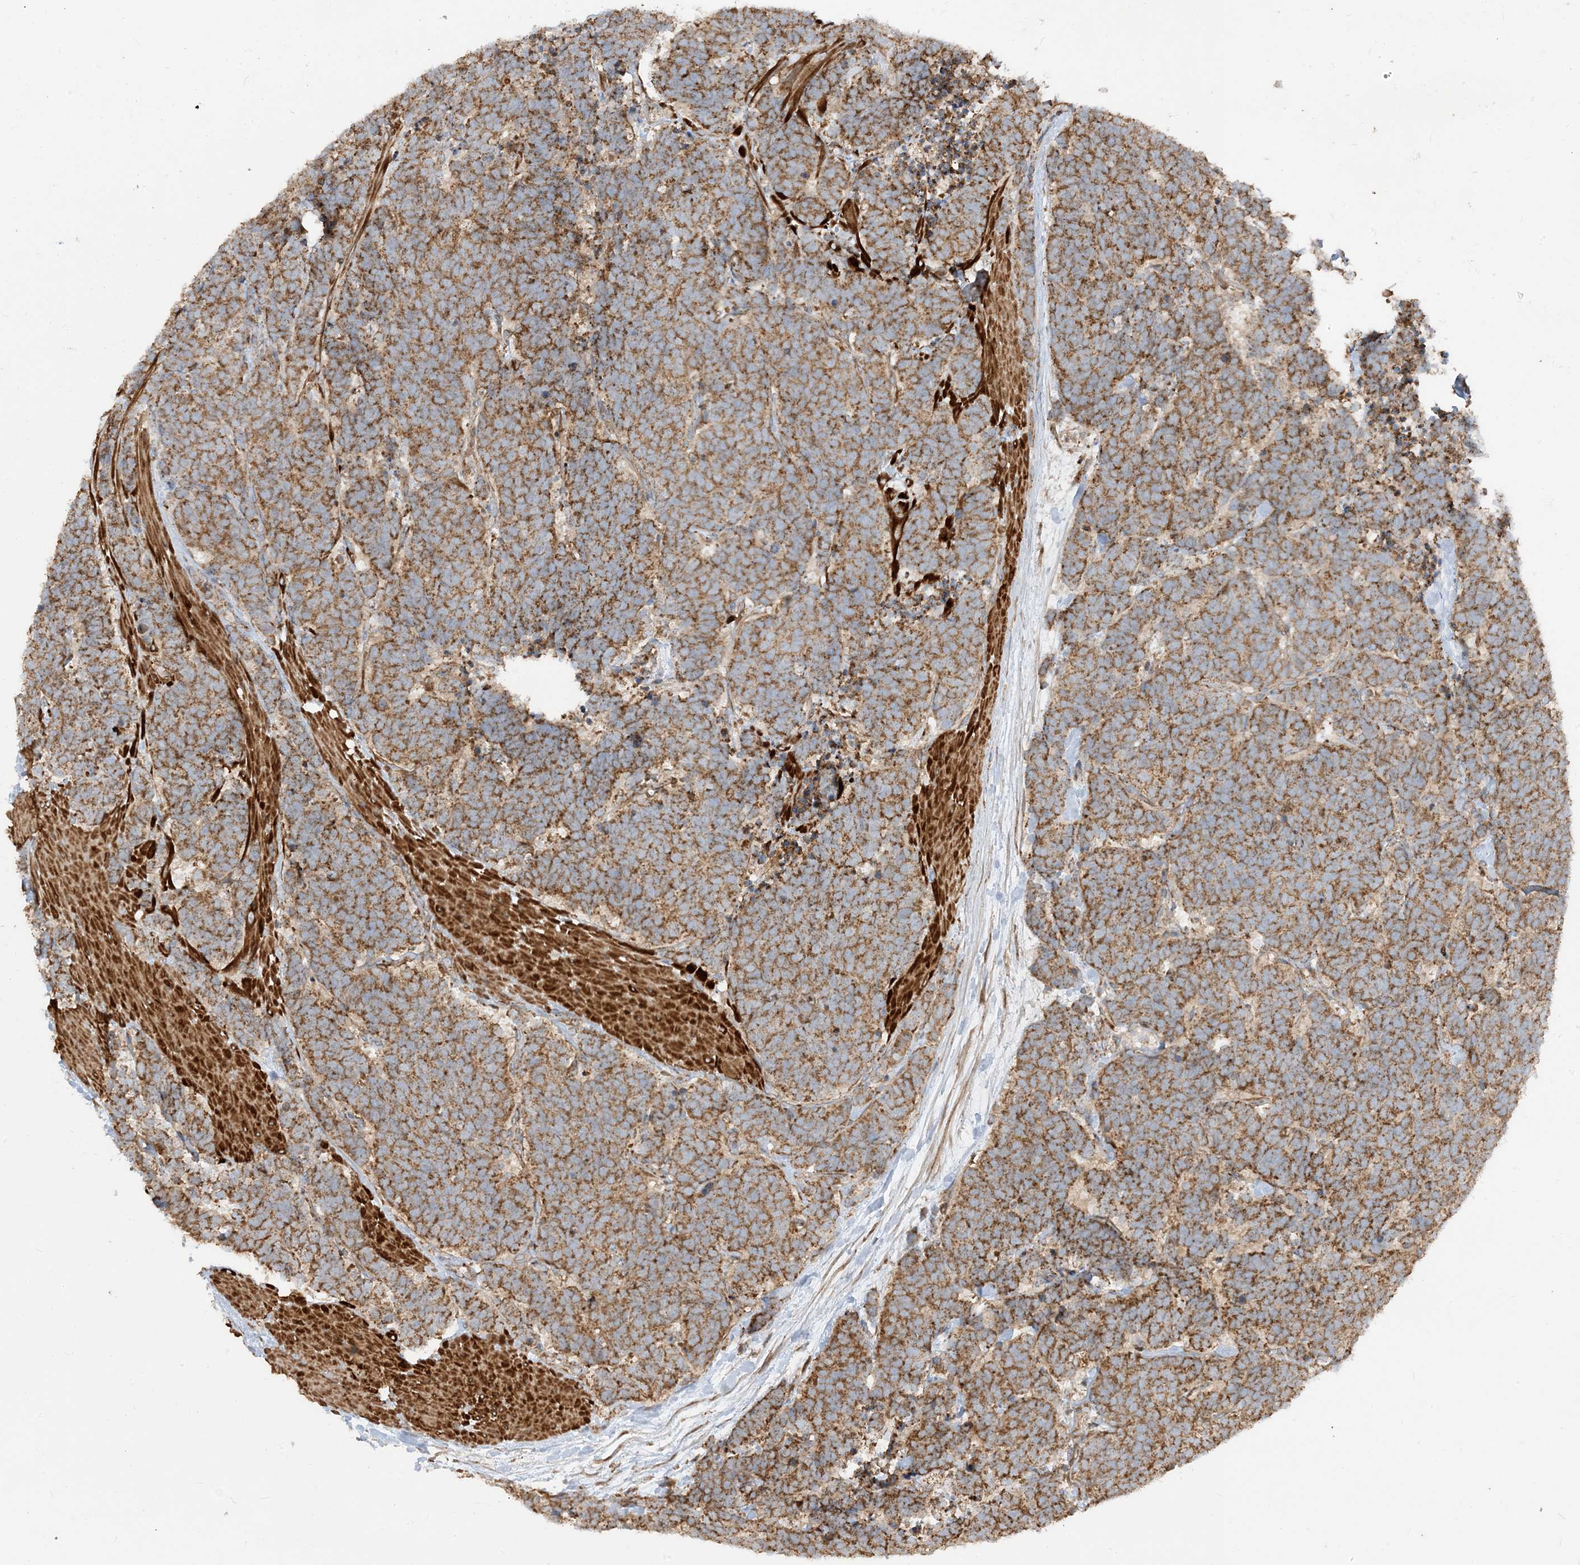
{"staining": {"intensity": "strong", "quantity": ">75%", "location": "cytoplasmic/membranous"}, "tissue": "carcinoid", "cell_type": "Tumor cells", "image_type": "cancer", "snomed": [{"axis": "morphology", "description": "Carcinoma, NOS"}, {"axis": "morphology", "description": "Carcinoid, malignant, NOS"}, {"axis": "topography", "description": "Urinary bladder"}], "caption": "Carcinoma tissue exhibits strong cytoplasmic/membranous staining in approximately >75% of tumor cells, visualized by immunohistochemistry.", "gene": "AARS2", "patient": {"sex": "male", "age": 57}}